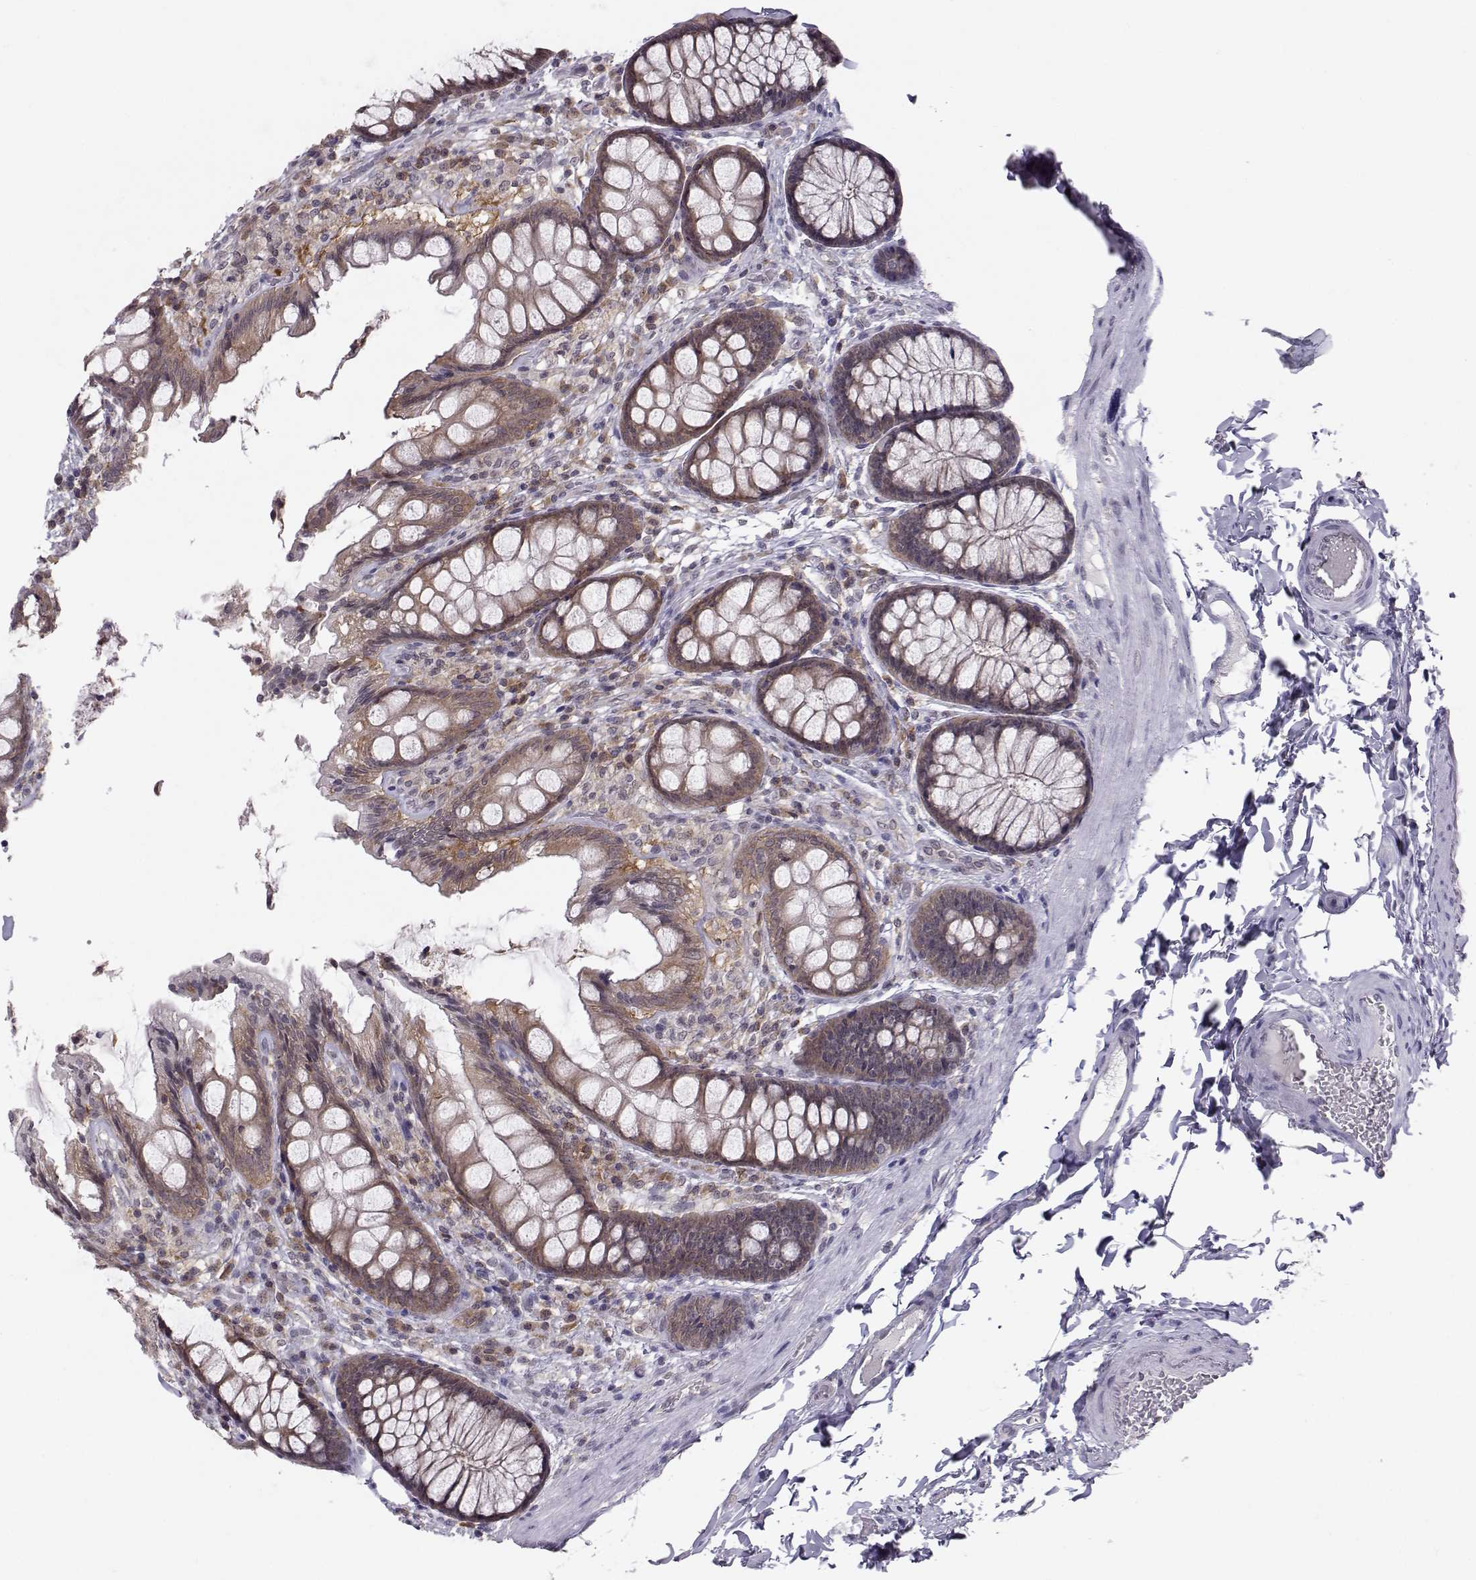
{"staining": {"intensity": "negative", "quantity": "none", "location": "none"}, "tissue": "colon", "cell_type": "Endothelial cells", "image_type": "normal", "snomed": [{"axis": "morphology", "description": "Normal tissue, NOS"}, {"axis": "topography", "description": "Colon"}], "caption": "DAB immunohistochemical staining of normal human colon shows no significant positivity in endothelial cells.", "gene": "KIF13B", "patient": {"sex": "female", "age": 86}}